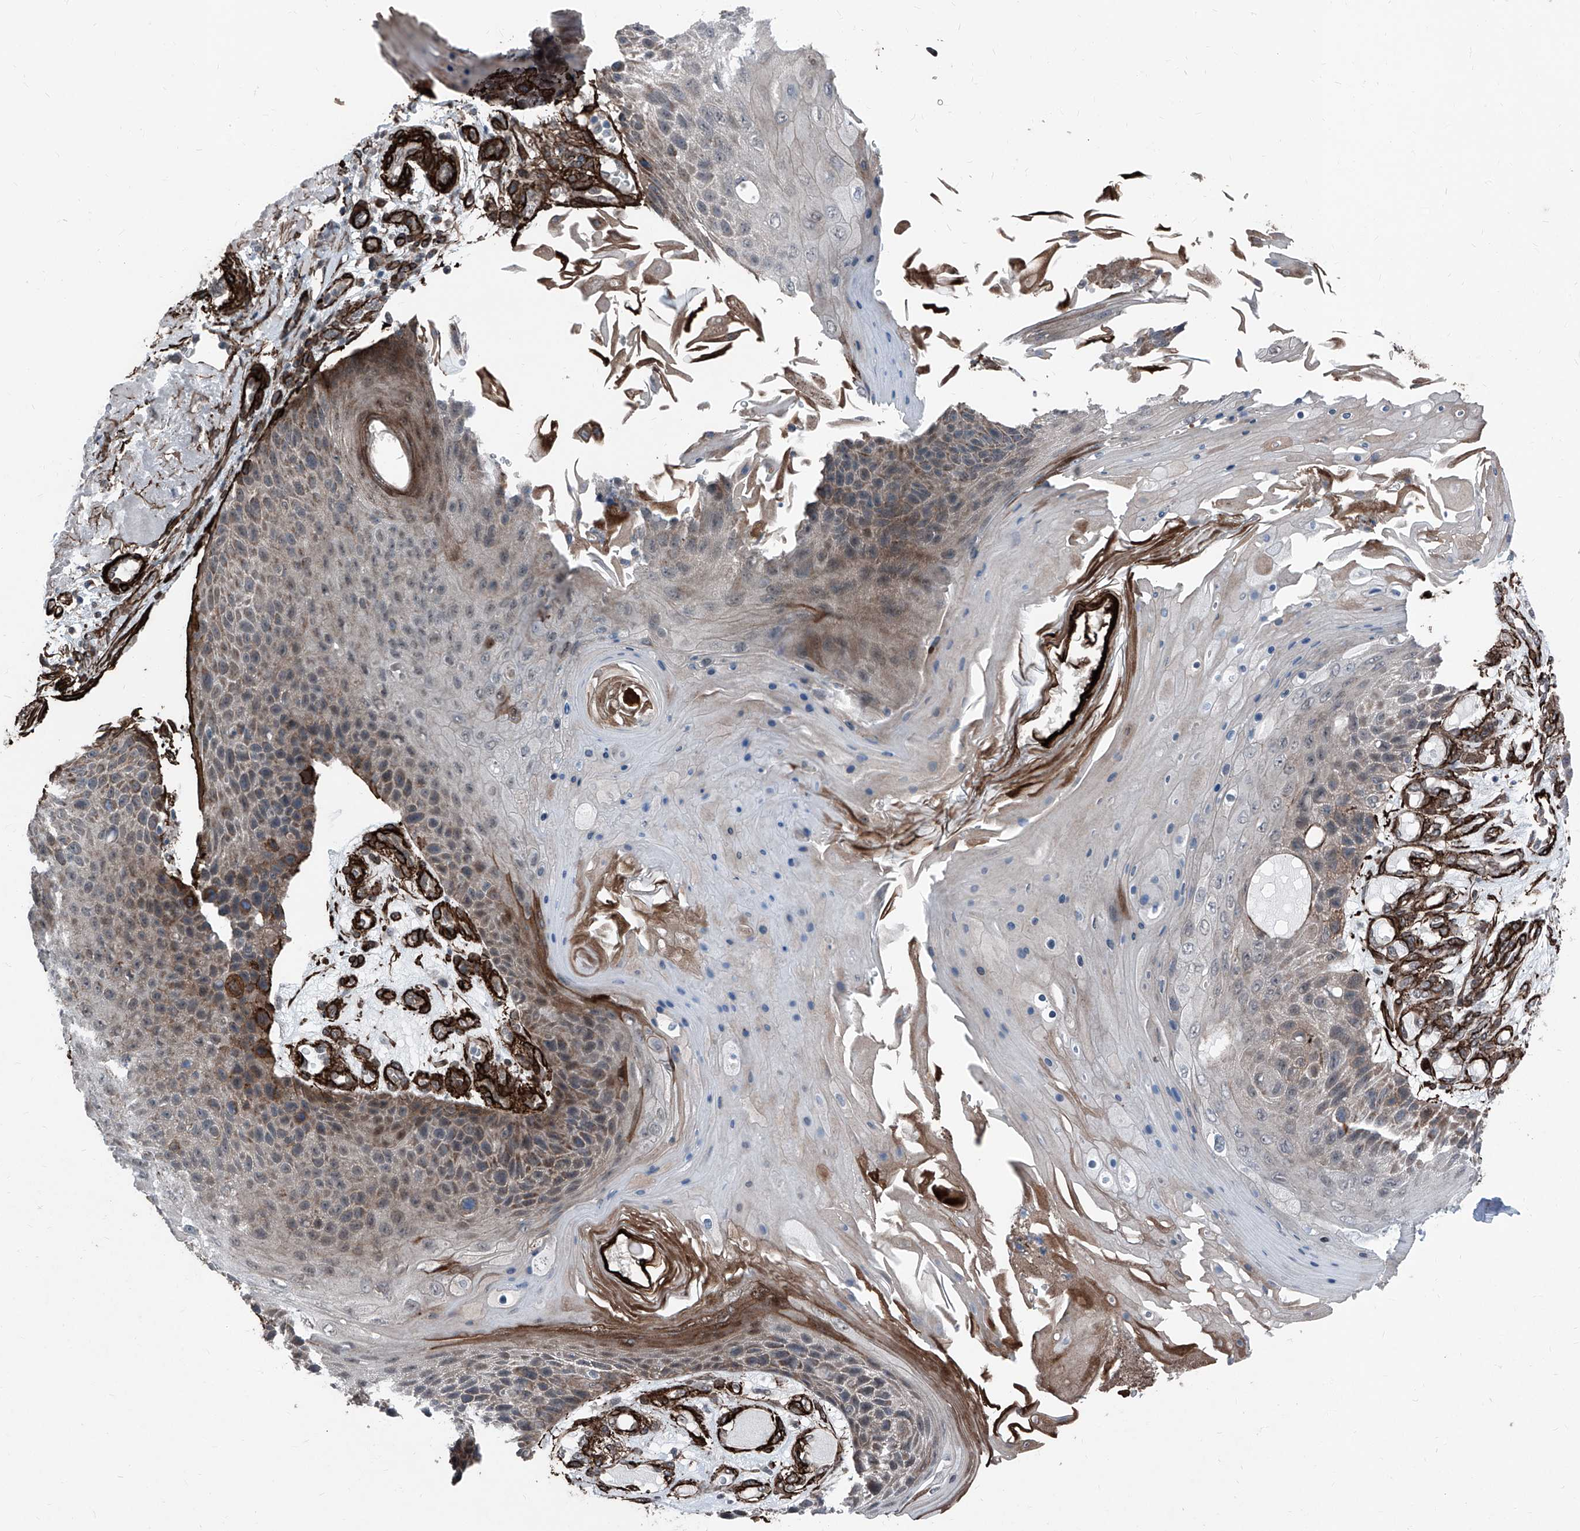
{"staining": {"intensity": "weak", "quantity": "<25%", "location": "cytoplasmic/membranous"}, "tissue": "skin cancer", "cell_type": "Tumor cells", "image_type": "cancer", "snomed": [{"axis": "morphology", "description": "Squamous cell carcinoma, NOS"}, {"axis": "topography", "description": "Skin"}], "caption": "Immunohistochemistry micrograph of neoplastic tissue: squamous cell carcinoma (skin) stained with DAB (3,3'-diaminobenzidine) shows no significant protein expression in tumor cells.", "gene": "COA7", "patient": {"sex": "female", "age": 88}}